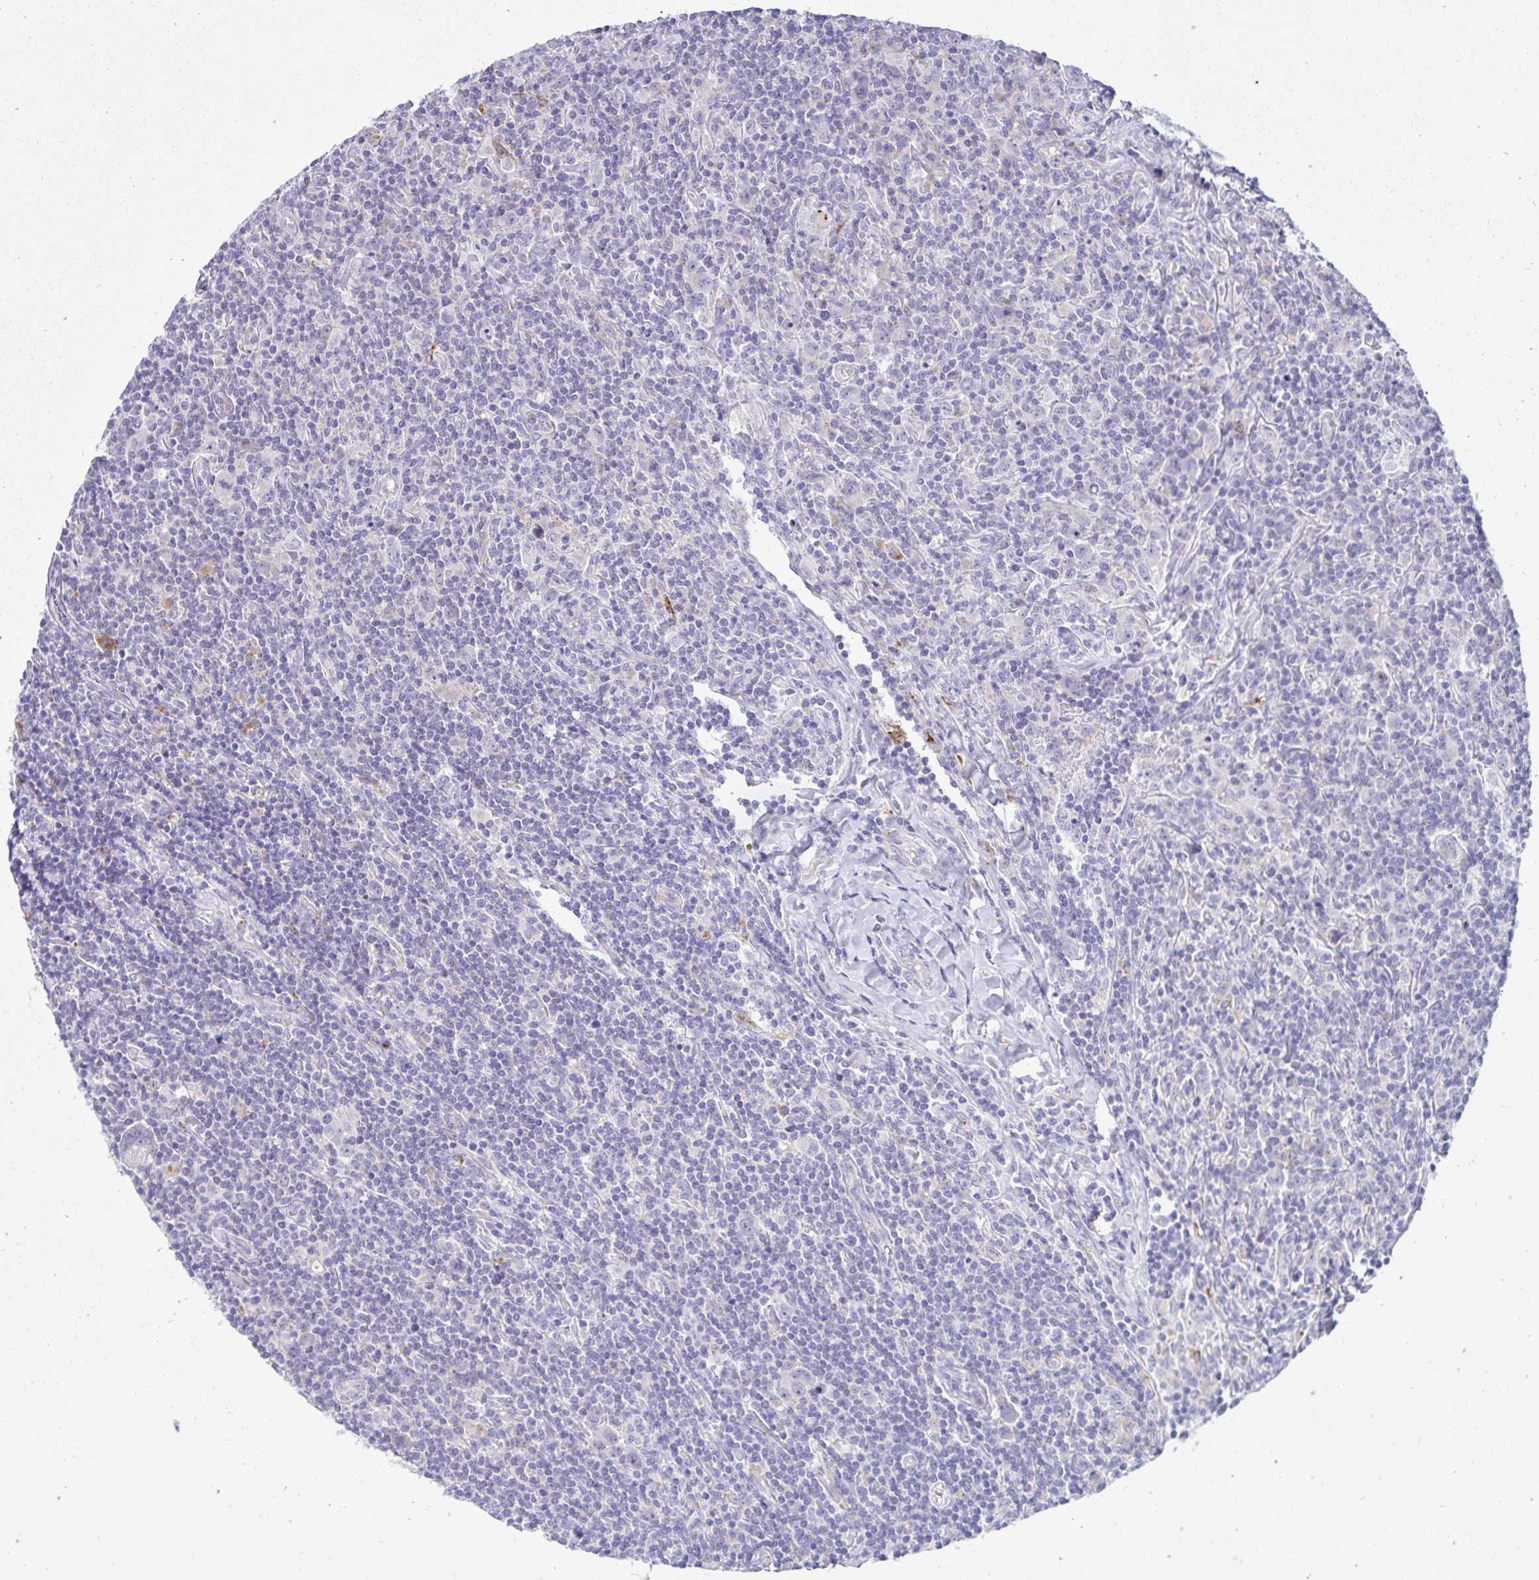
{"staining": {"intensity": "negative", "quantity": "none", "location": "none"}, "tissue": "lymphoma", "cell_type": "Tumor cells", "image_type": "cancer", "snomed": [{"axis": "morphology", "description": "Hodgkin's disease, NOS"}, {"axis": "topography", "description": "Lymph node"}], "caption": "Tumor cells are negative for brown protein staining in lymphoma. (DAB immunohistochemistry visualized using brightfield microscopy, high magnification).", "gene": "PKN3", "patient": {"sex": "female", "age": 18}}